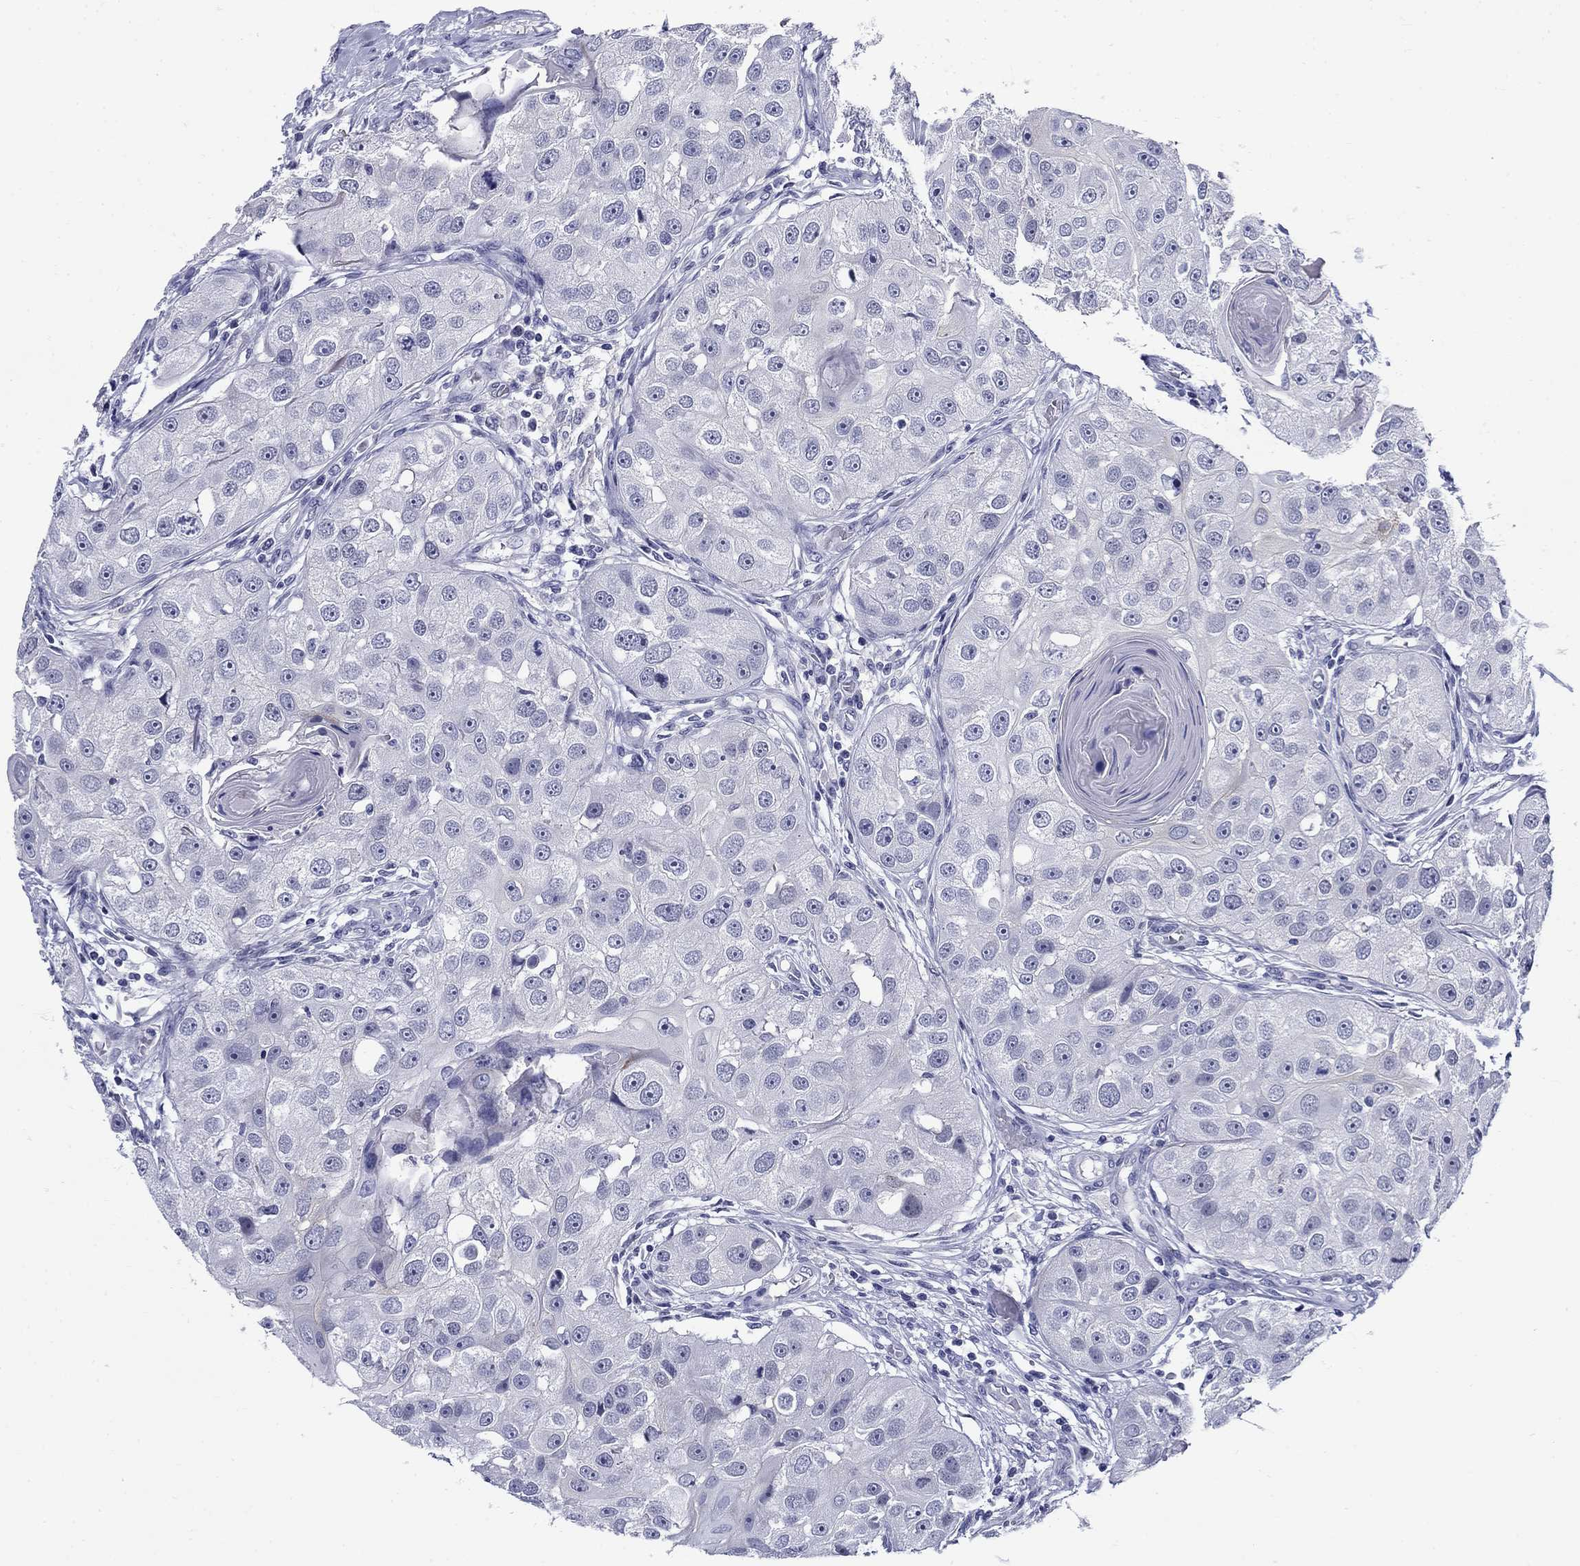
{"staining": {"intensity": "negative", "quantity": "none", "location": "none"}, "tissue": "head and neck cancer", "cell_type": "Tumor cells", "image_type": "cancer", "snomed": [{"axis": "morphology", "description": "Normal tissue, NOS"}, {"axis": "morphology", "description": "Squamous cell carcinoma, NOS"}, {"axis": "topography", "description": "Skeletal muscle"}, {"axis": "topography", "description": "Head-Neck"}], "caption": "A micrograph of human head and neck squamous cell carcinoma is negative for staining in tumor cells. Brightfield microscopy of immunohistochemistry stained with DAB (3,3'-diaminobenzidine) (brown) and hematoxylin (blue), captured at high magnification.", "gene": "C4orf19", "patient": {"sex": "male", "age": 51}}